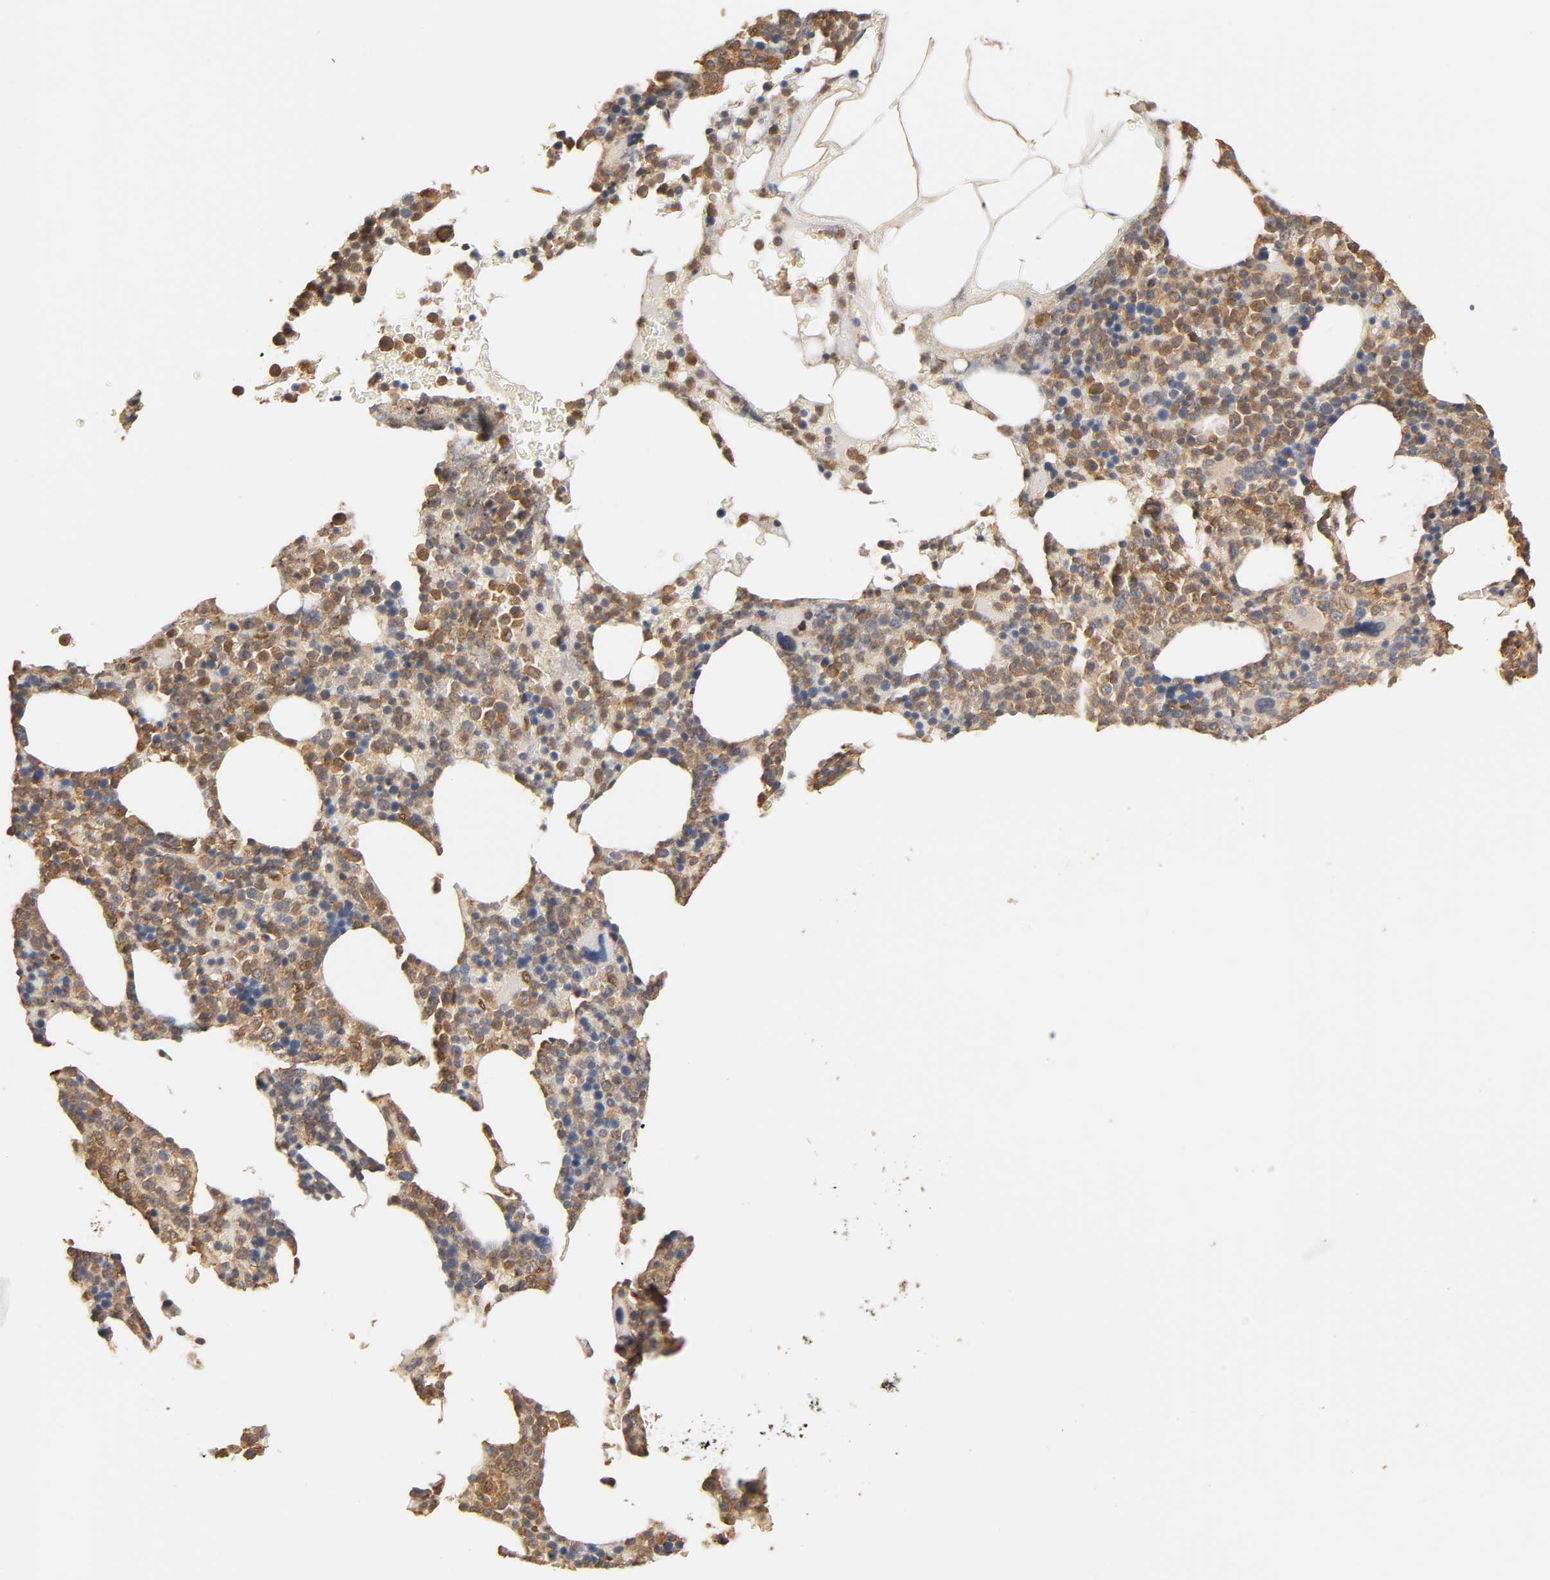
{"staining": {"intensity": "moderate", "quantity": ">75%", "location": "cytoplasmic/membranous"}, "tissue": "bone marrow", "cell_type": "Hematopoietic cells", "image_type": "normal", "snomed": [{"axis": "morphology", "description": "Normal tissue, NOS"}, {"axis": "topography", "description": "Bone marrow"}], "caption": "Brown immunohistochemical staining in normal human bone marrow shows moderate cytoplasmic/membranous staining in approximately >75% of hematopoietic cells. (Brightfield microscopy of DAB IHC at high magnification).", "gene": "PKN1", "patient": {"sex": "female", "age": 66}}